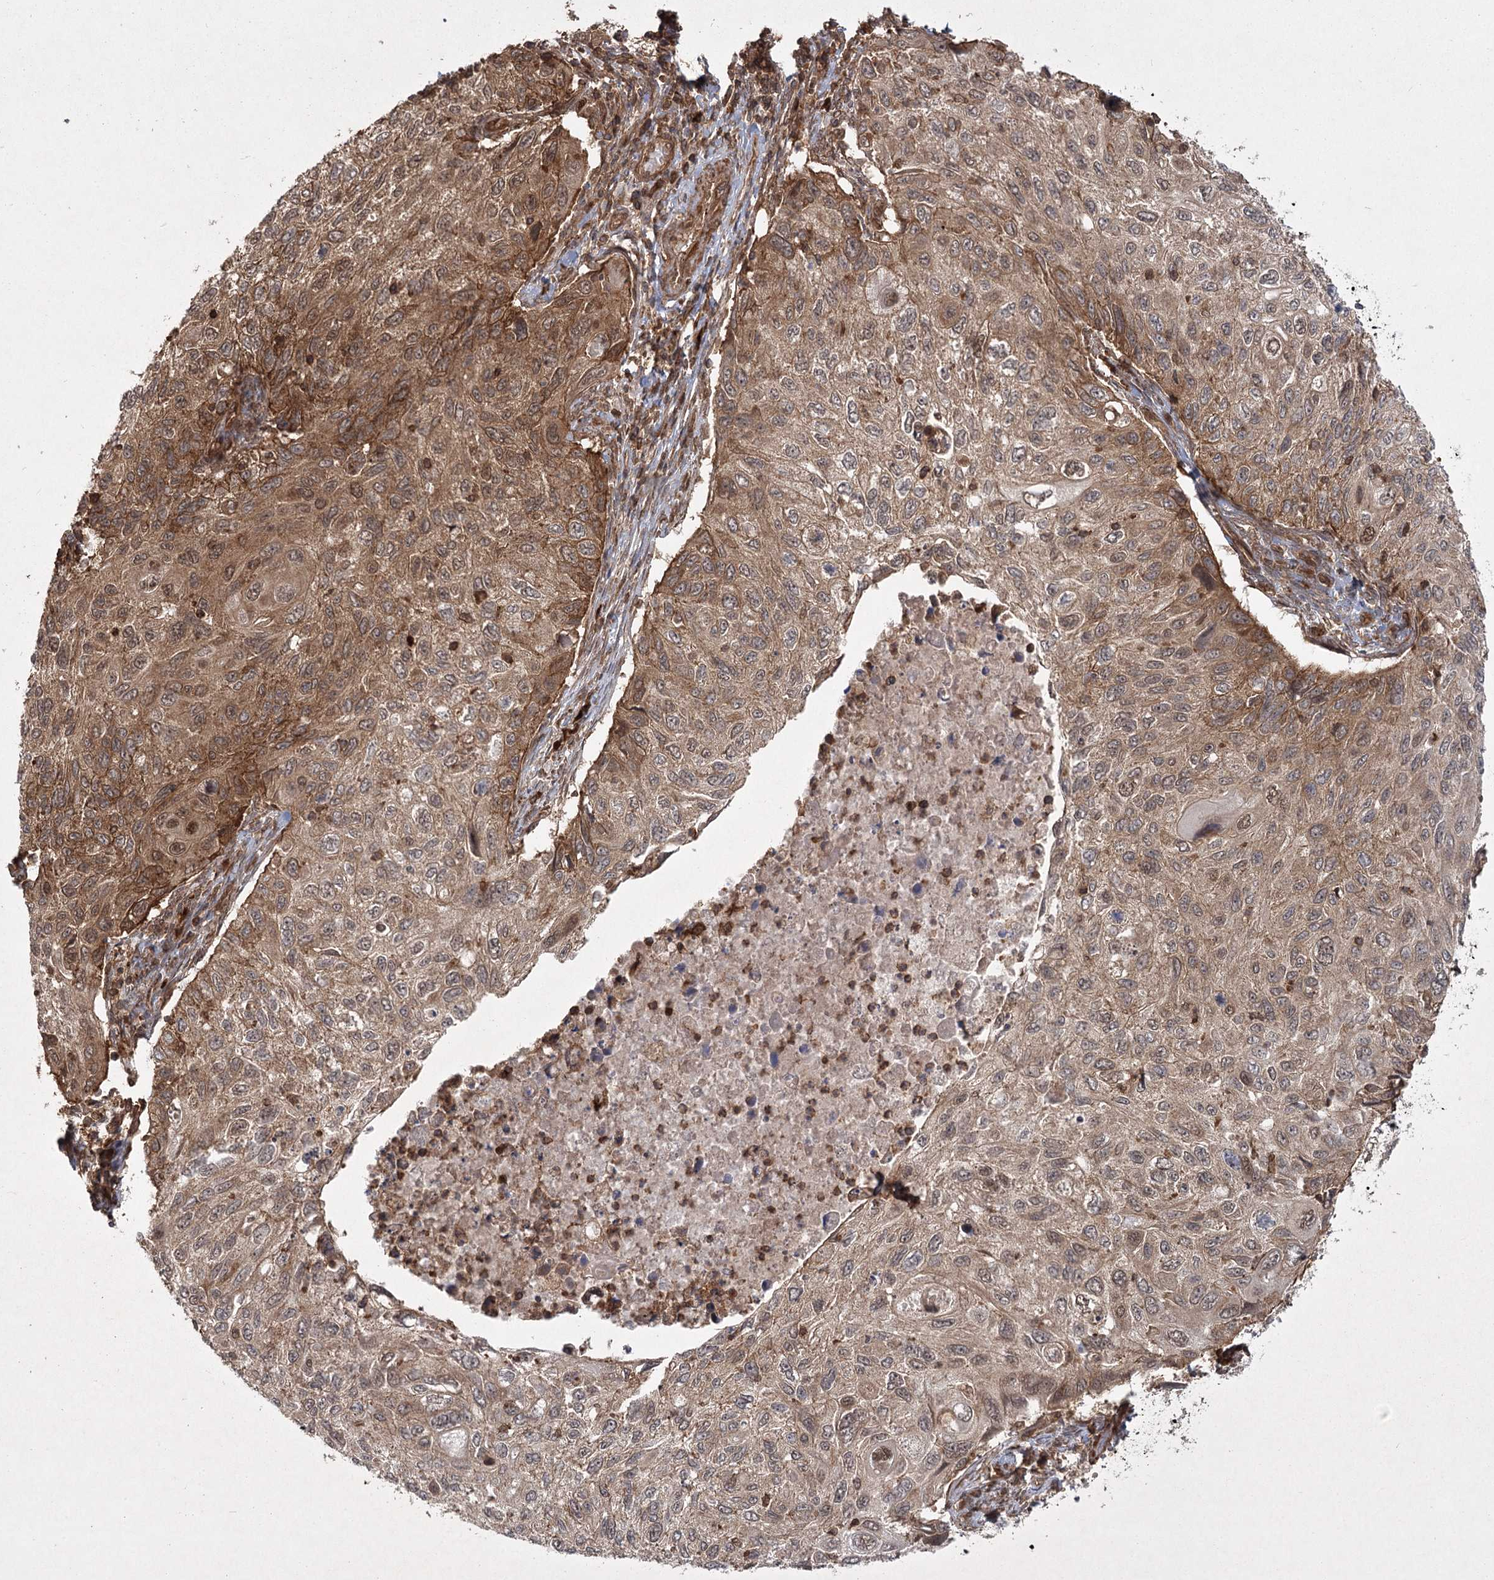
{"staining": {"intensity": "moderate", "quantity": ">75%", "location": "cytoplasmic/membranous,nuclear"}, "tissue": "cervical cancer", "cell_type": "Tumor cells", "image_type": "cancer", "snomed": [{"axis": "morphology", "description": "Squamous cell carcinoma, NOS"}, {"axis": "topography", "description": "Cervix"}], "caption": "The photomicrograph reveals a brown stain indicating the presence of a protein in the cytoplasmic/membranous and nuclear of tumor cells in cervical cancer.", "gene": "MDFIC", "patient": {"sex": "female", "age": 70}}